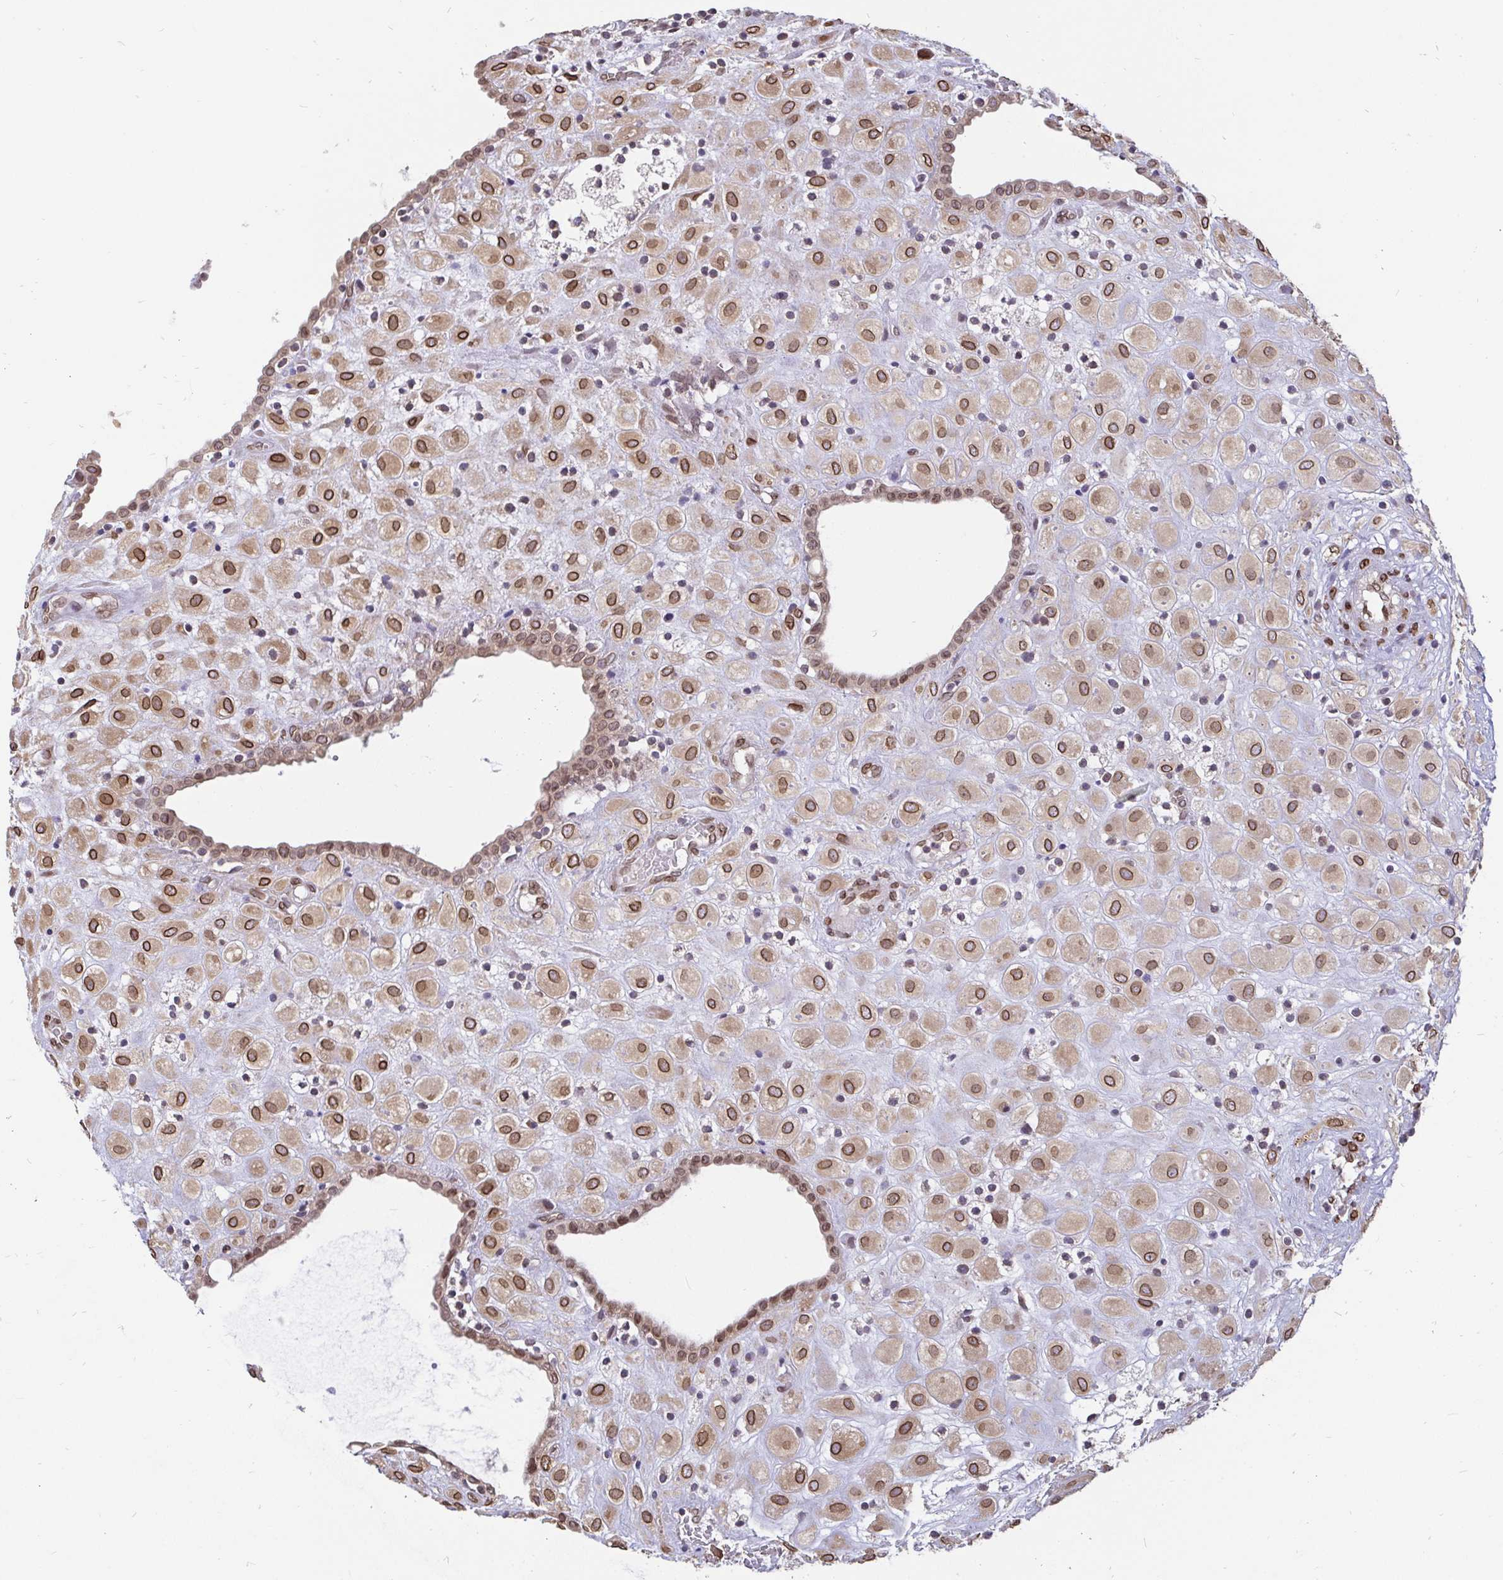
{"staining": {"intensity": "moderate", "quantity": ">75%", "location": "cytoplasmic/membranous,nuclear"}, "tissue": "placenta", "cell_type": "Decidual cells", "image_type": "normal", "snomed": [{"axis": "morphology", "description": "Normal tissue, NOS"}, {"axis": "topography", "description": "Placenta"}], "caption": "DAB (3,3'-diaminobenzidine) immunohistochemical staining of unremarkable human placenta demonstrates moderate cytoplasmic/membranous,nuclear protein positivity in about >75% of decidual cells. (DAB (3,3'-diaminobenzidine) IHC with brightfield microscopy, high magnification).", "gene": "EMD", "patient": {"sex": "female", "age": 24}}